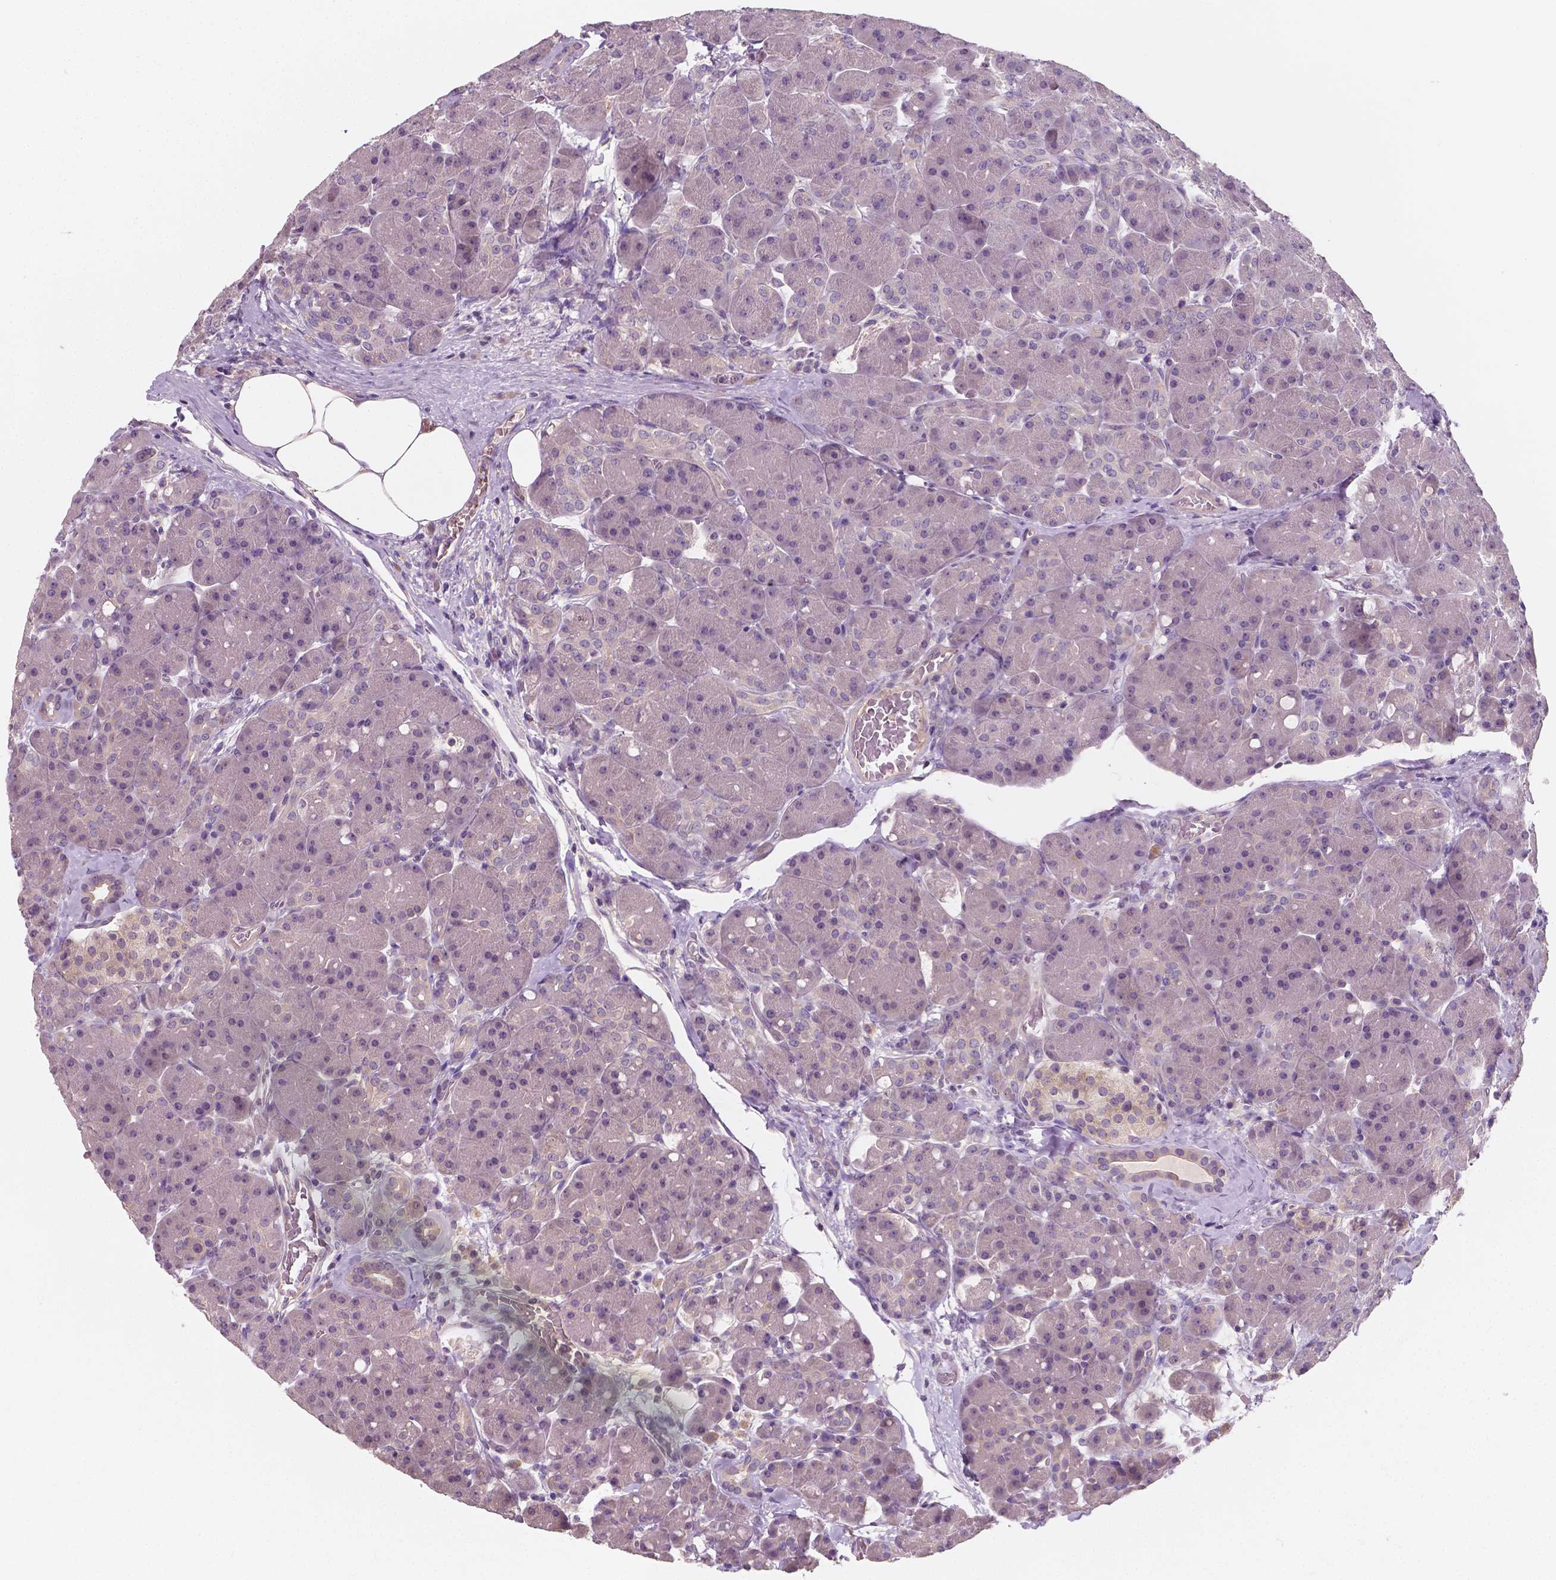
{"staining": {"intensity": "negative", "quantity": "none", "location": "none"}, "tissue": "pancreas", "cell_type": "Exocrine glandular cells", "image_type": "normal", "snomed": [{"axis": "morphology", "description": "Normal tissue, NOS"}, {"axis": "topography", "description": "Pancreas"}], "caption": "Exocrine glandular cells show no significant protein staining in unremarkable pancreas. (Brightfield microscopy of DAB (3,3'-diaminobenzidine) IHC at high magnification).", "gene": "LSM14B", "patient": {"sex": "male", "age": 55}}